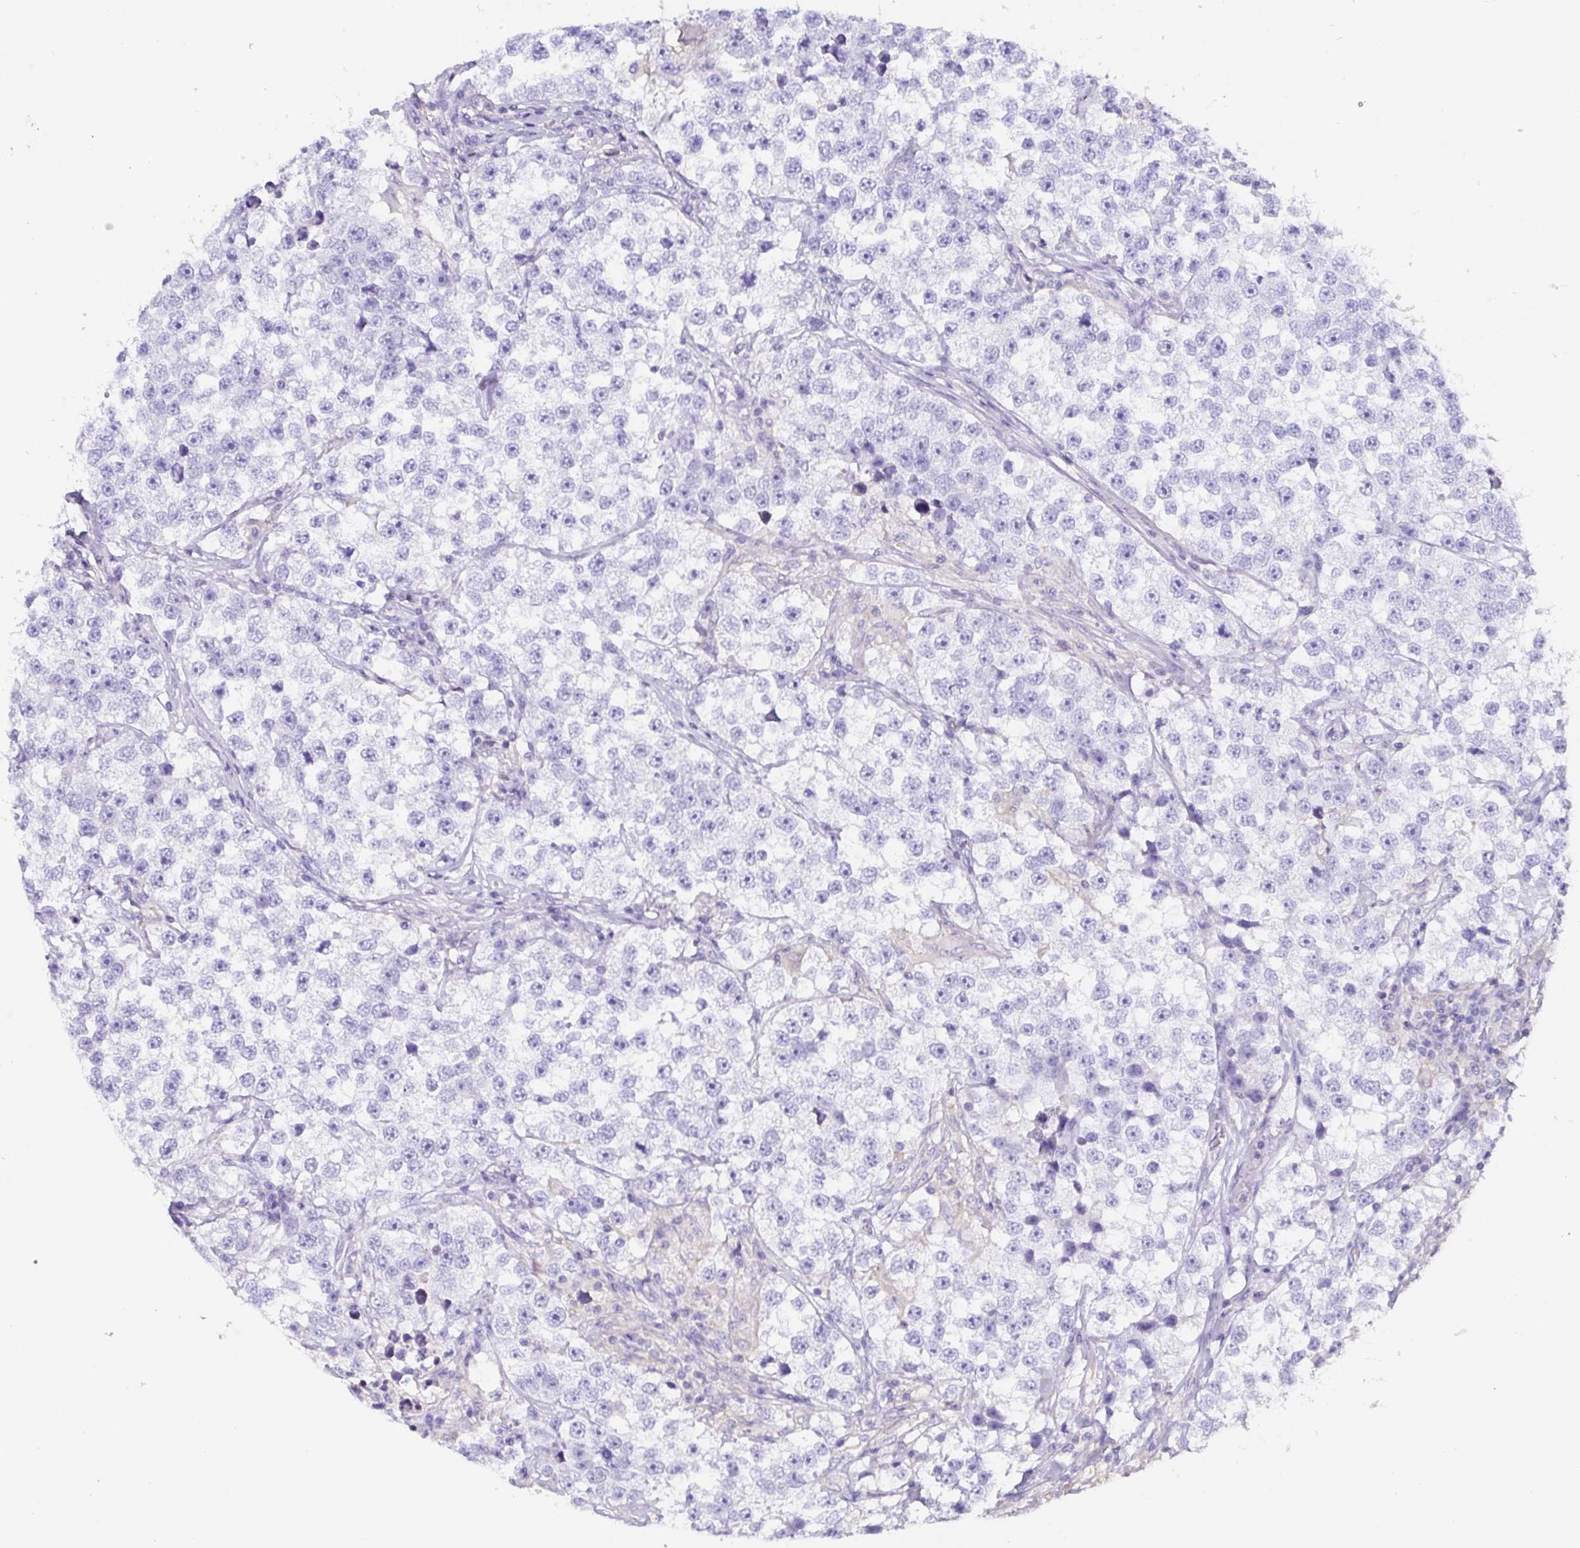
{"staining": {"intensity": "negative", "quantity": "none", "location": "none"}, "tissue": "testis cancer", "cell_type": "Tumor cells", "image_type": "cancer", "snomed": [{"axis": "morphology", "description": "Seminoma, NOS"}, {"axis": "topography", "description": "Testis"}], "caption": "This is an immunohistochemistry (IHC) photomicrograph of seminoma (testis). There is no expression in tumor cells.", "gene": "ANXA10", "patient": {"sex": "male", "age": 46}}